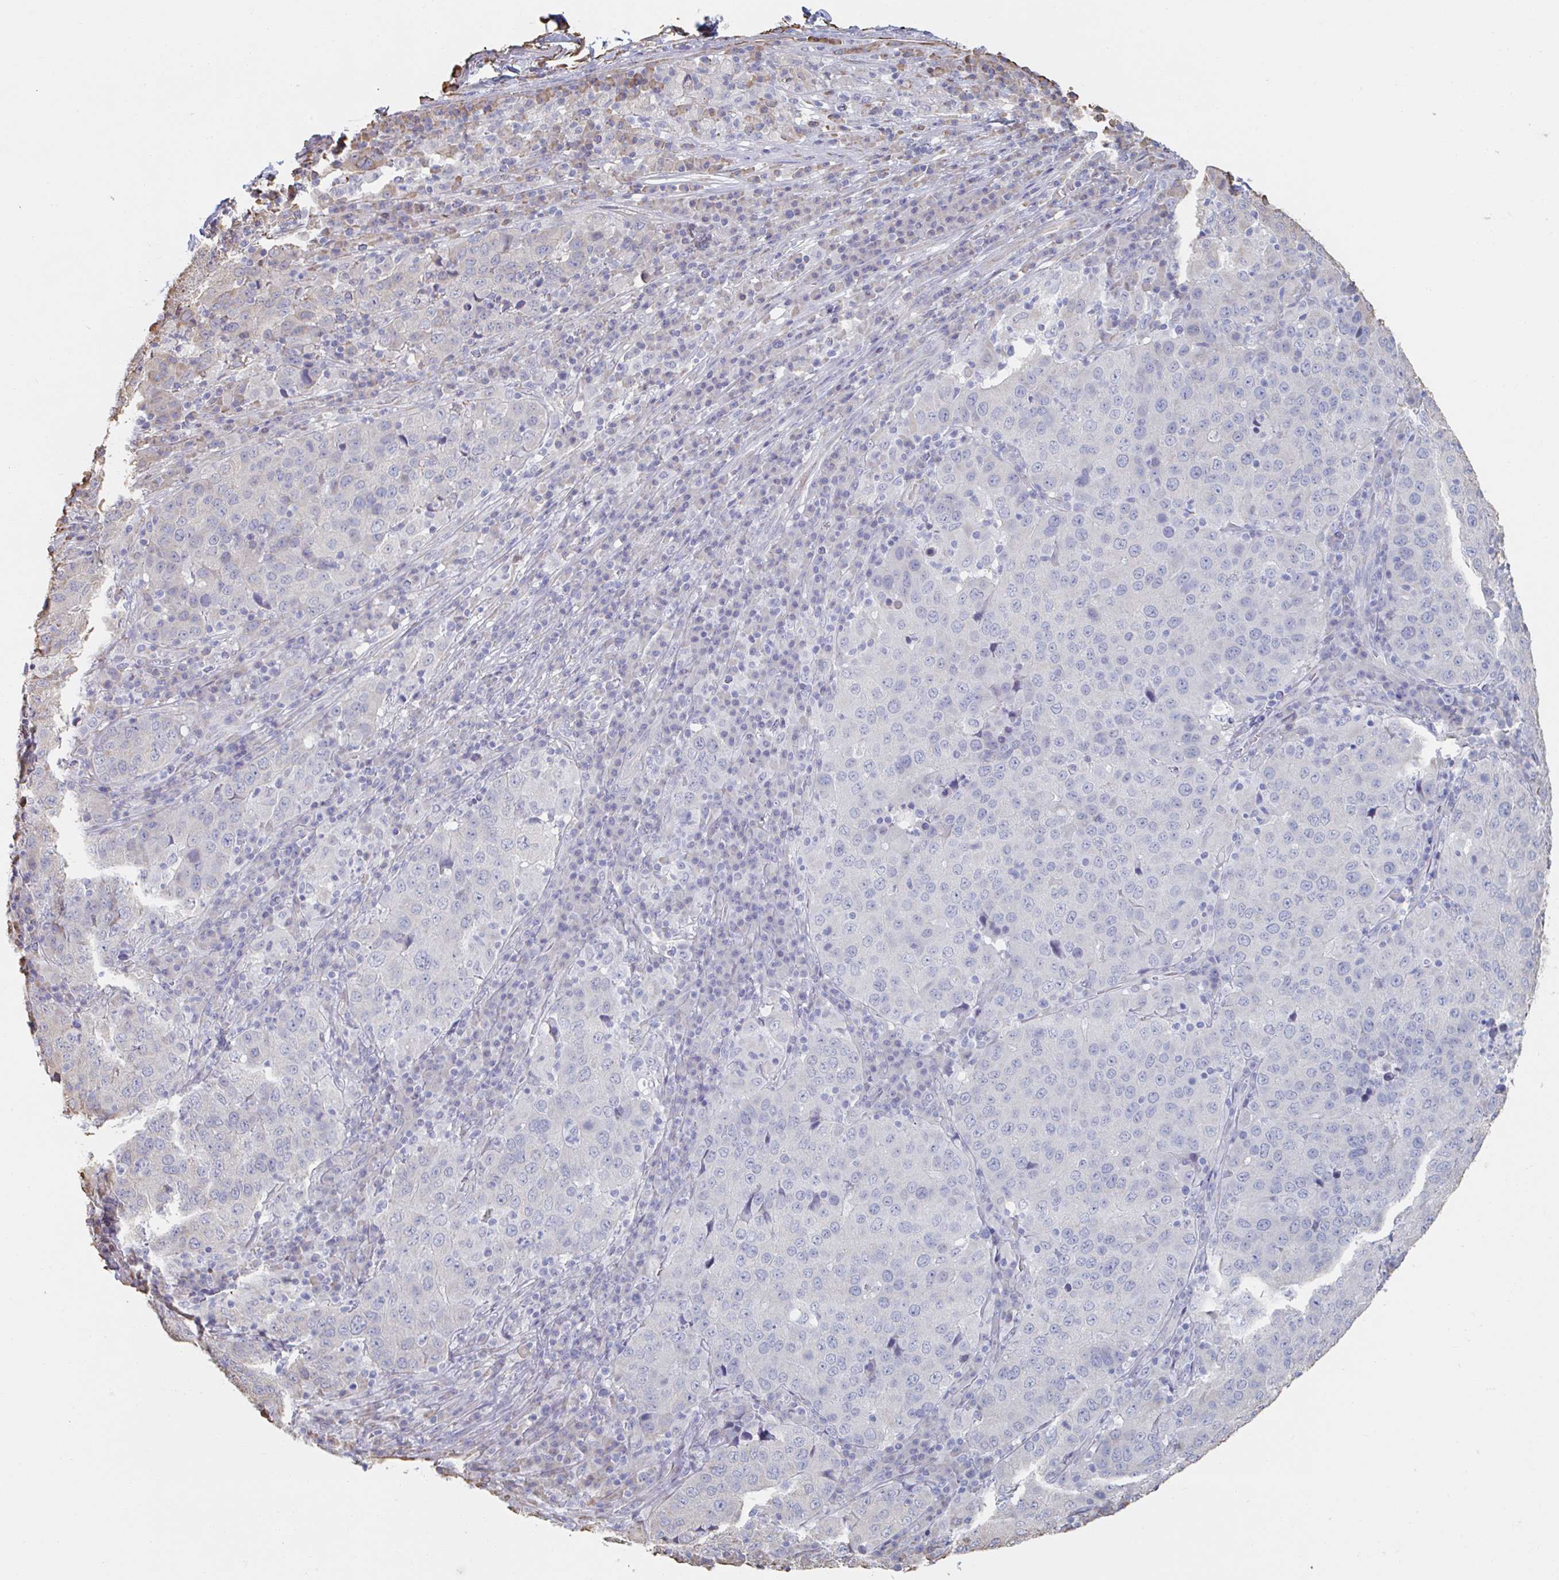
{"staining": {"intensity": "negative", "quantity": "none", "location": "none"}, "tissue": "stomach cancer", "cell_type": "Tumor cells", "image_type": "cancer", "snomed": [{"axis": "morphology", "description": "Adenocarcinoma, NOS"}, {"axis": "topography", "description": "Stomach"}], "caption": "Tumor cells show no significant staining in stomach cancer (adenocarcinoma). The staining is performed using DAB brown chromogen with nuclei counter-stained in using hematoxylin.", "gene": "RAB5IF", "patient": {"sex": "male", "age": 71}}